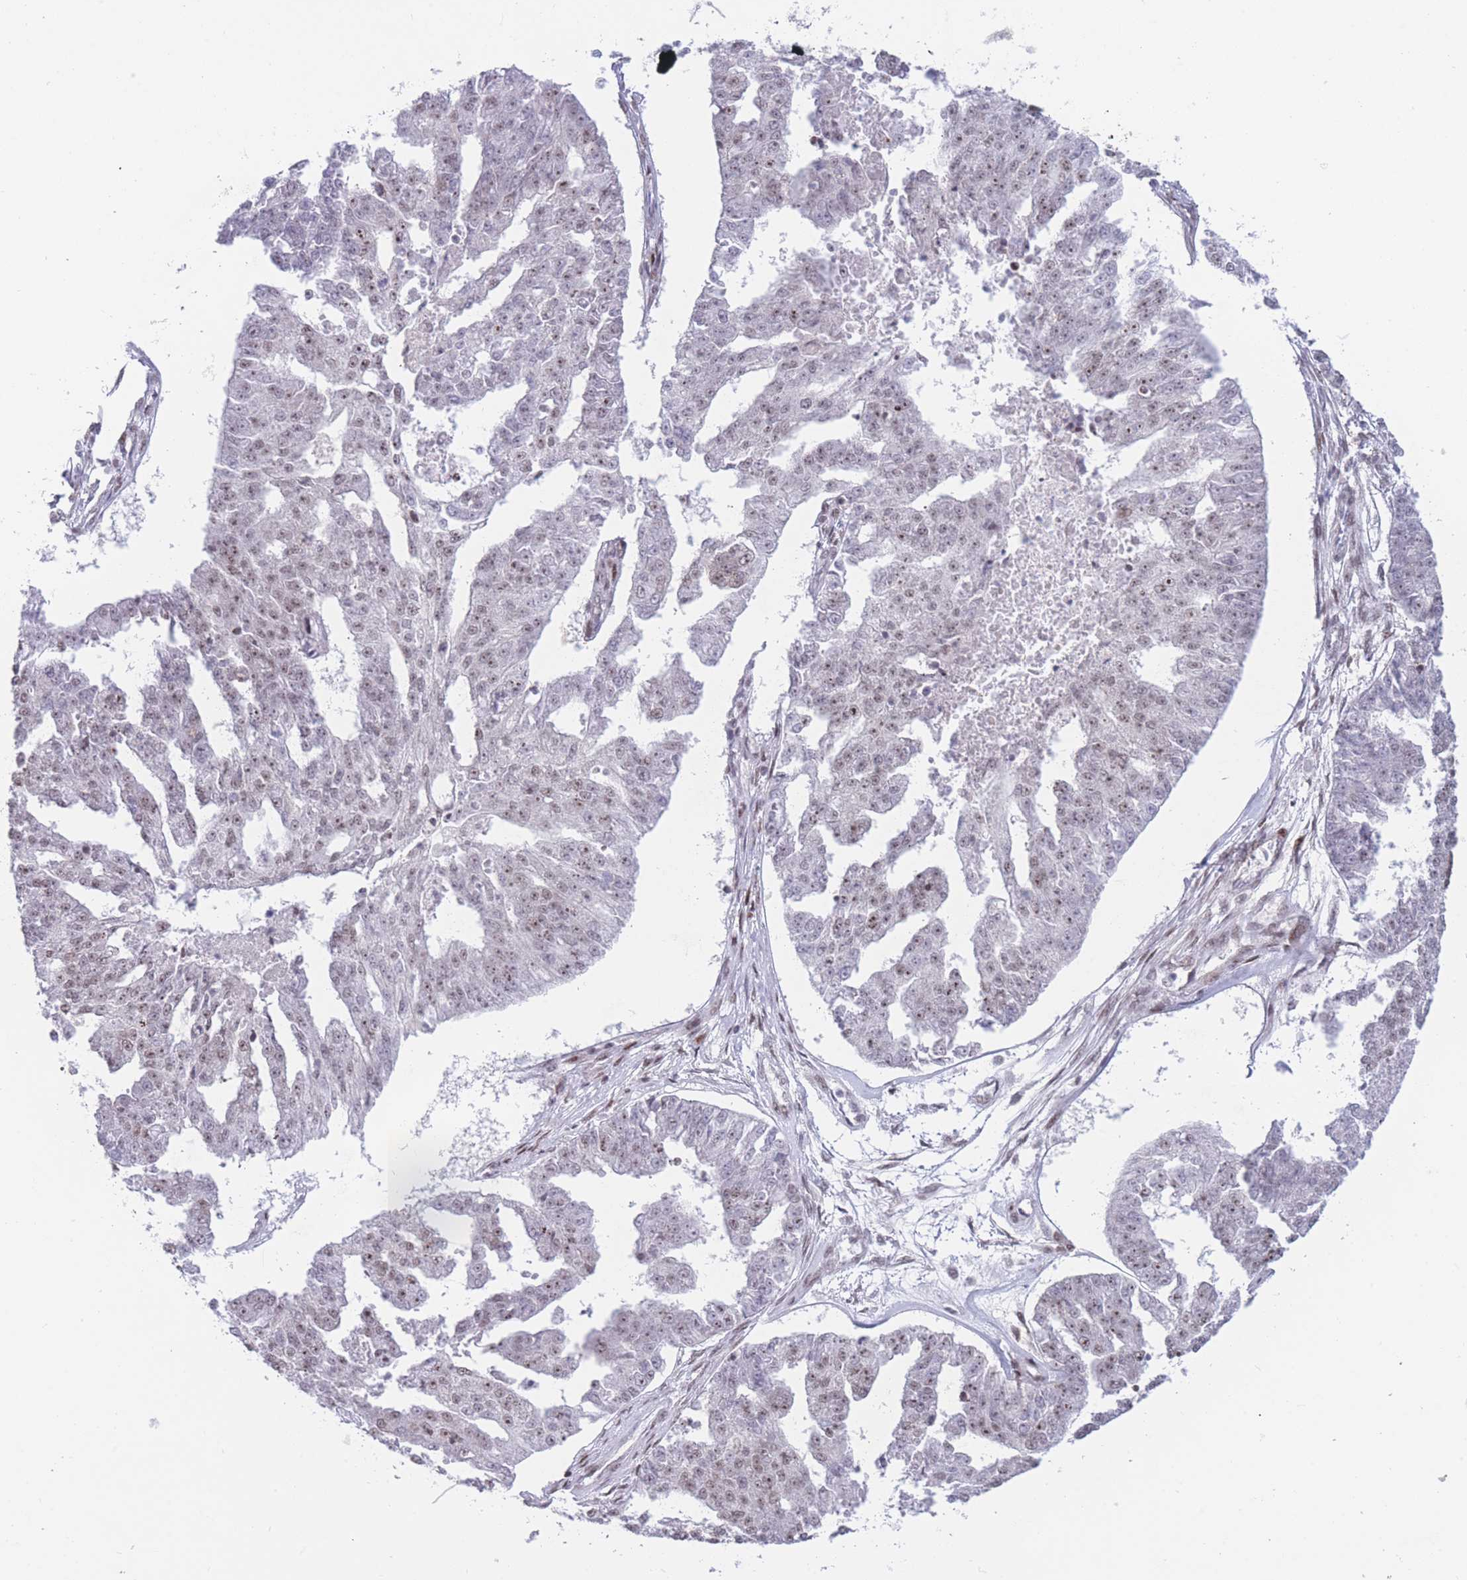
{"staining": {"intensity": "weak", "quantity": "25%-75%", "location": "nuclear"}, "tissue": "ovarian cancer", "cell_type": "Tumor cells", "image_type": "cancer", "snomed": [{"axis": "morphology", "description": "Cystadenocarcinoma, serous, NOS"}, {"axis": "topography", "description": "Ovary"}], "caption": "Brown immunohistochemical staining in serous cystadenocarcinoma (ovarian) reveals weak nuclear expression in about 25%-75% of tumor cells. (DAB IHC with brightfield microscopy, high magnification).", "gene": "PCIF1", "patient": {"sex": "female", "age": 58}}